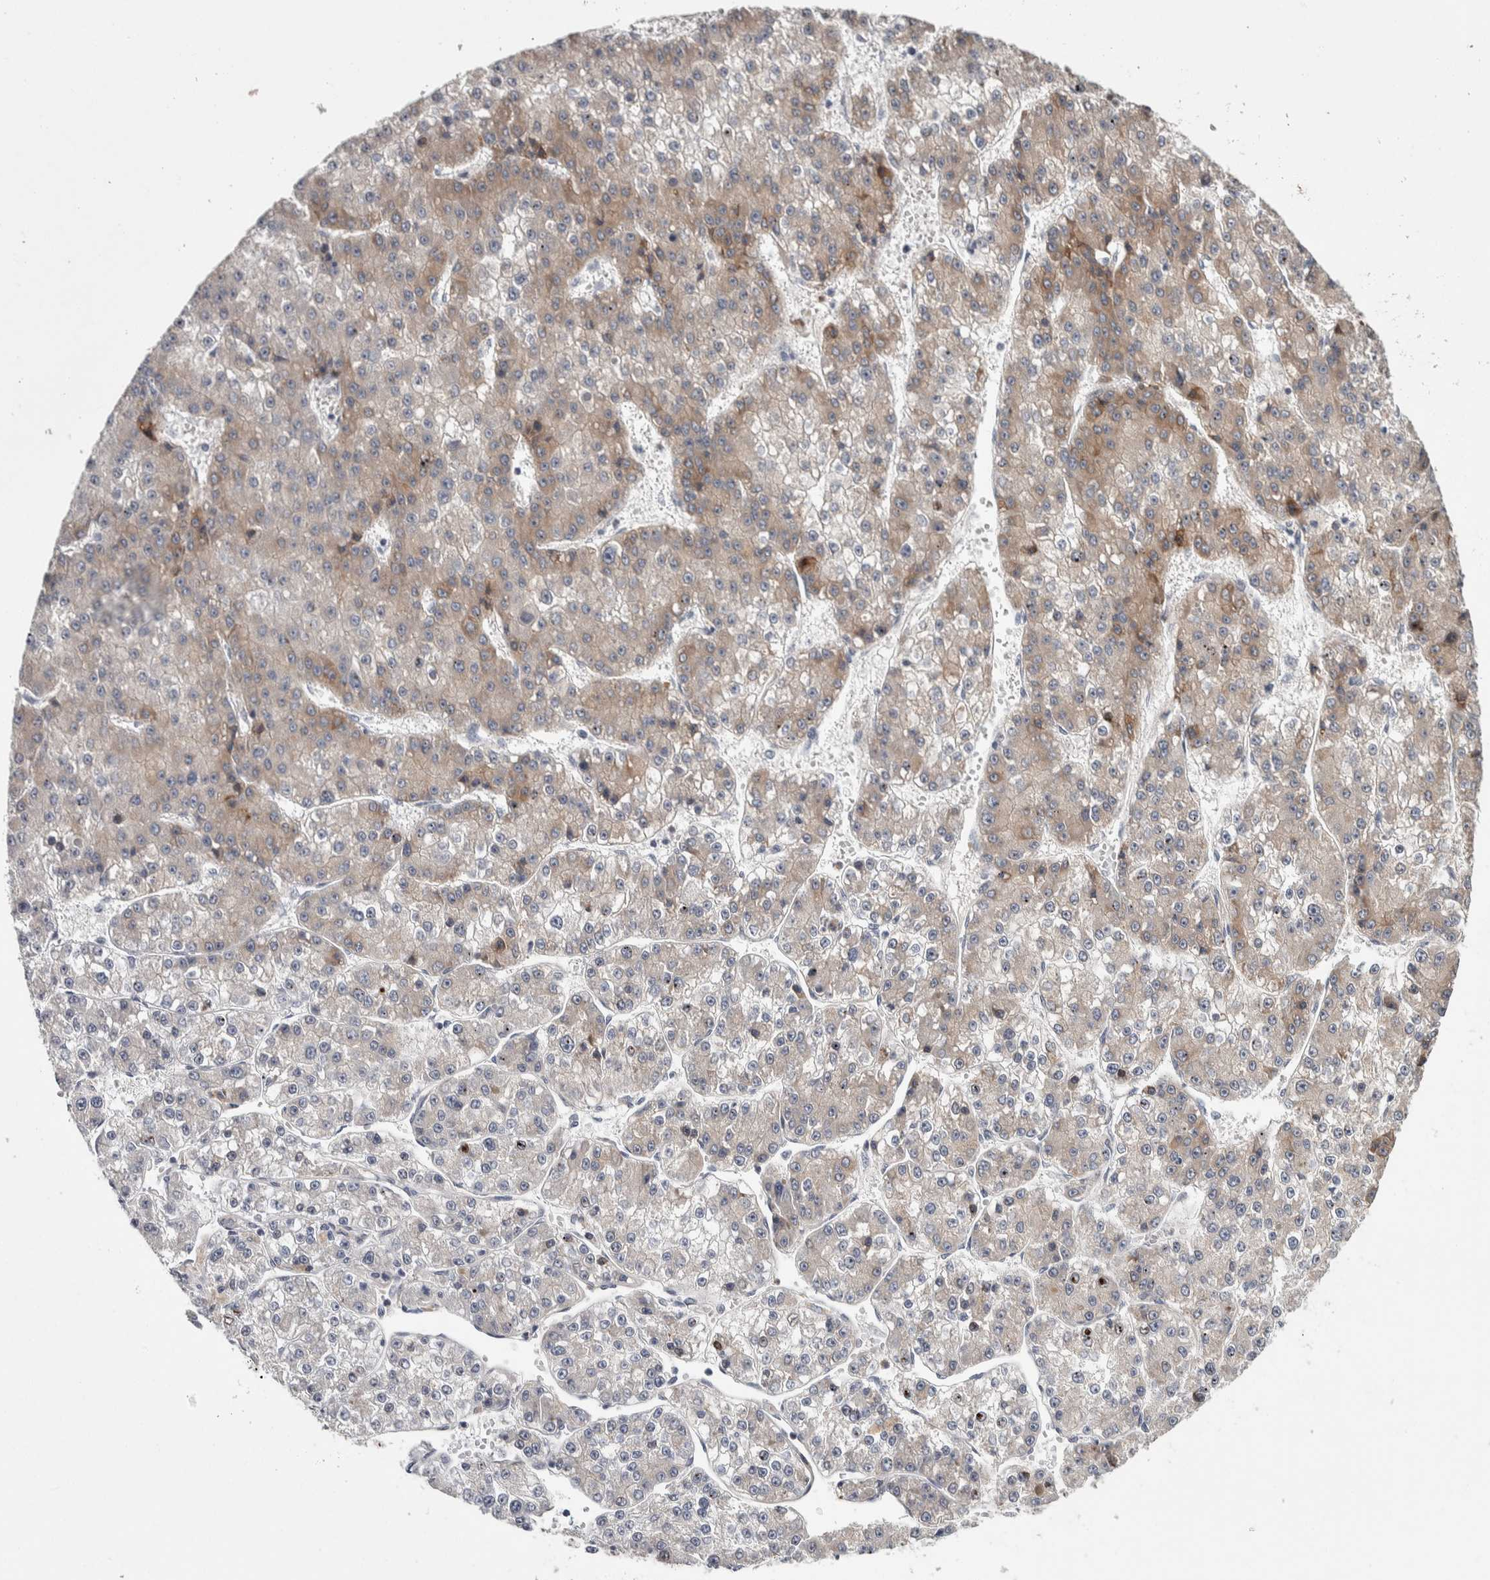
{"staining": {"intensity": "moderate", "quantity": "<25%", "location": "cytoplasmic/membranous"}, "tissue": "liver cancer", "cell_type": "Tumor cells", "image_type": "cancer", "snomed": [{"axis": "morphology", "description": "Carcinoma, Hepatocellular, NOS"}, {"axis": "topography", "description": "Liver"}], "caption": "Immunohistochemical staining of liver cancer (hepatocellular carcinoma) reveals moderate cytoplasmic/membranous protein positivity in approximately <25% of tumor cells. The staining is performed using DAB (3,3'-diaminobenzidine) brown chromogen to label protein expression. The nuclei are counter-stained blue using hematoxylin.", "gene": "ASPN", "patient": {"sex": "female", "age": 73}}